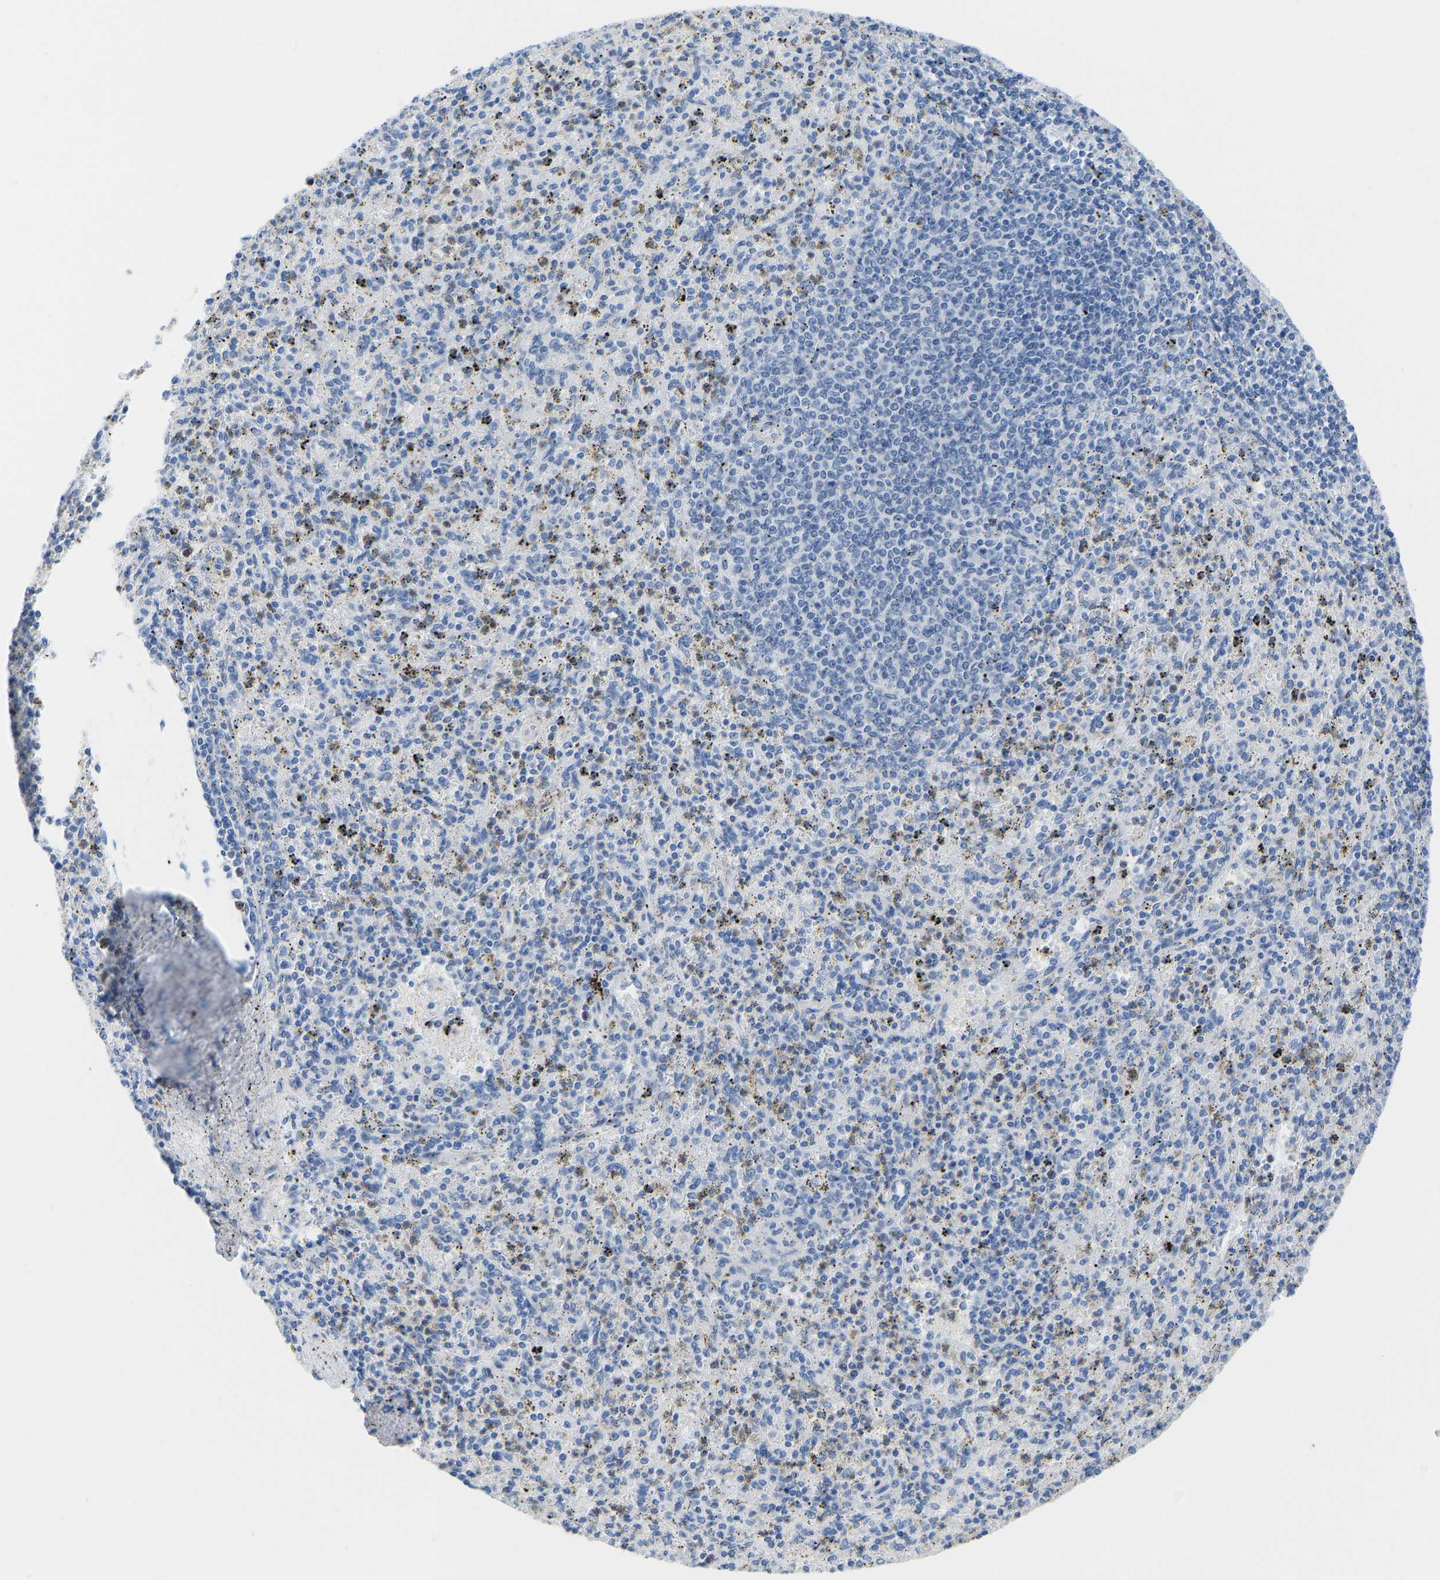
{"staining": {"intensity": "negative", "quantity": "none", "location": "none"}, "tissue": "spleen", "cell_type": "Cells in red pulp", "image_type": "normal", "snomed": [{"axis": "morphology", "description": "Normal tissue, NOS"}, {"axis": "topography", "description": "Spleen"}], "caption": "A high-resolution image shows IHC staining of unremarkable spleen, which exhibits no significant staining in cells in red pulp. (Stains: DAB IHC with hematoxylin counter stain, Microscopy: brightfield microscopy at high magnification).", "gene": "NKAIN3", "patient": {"sex": "male", "age": 72}}